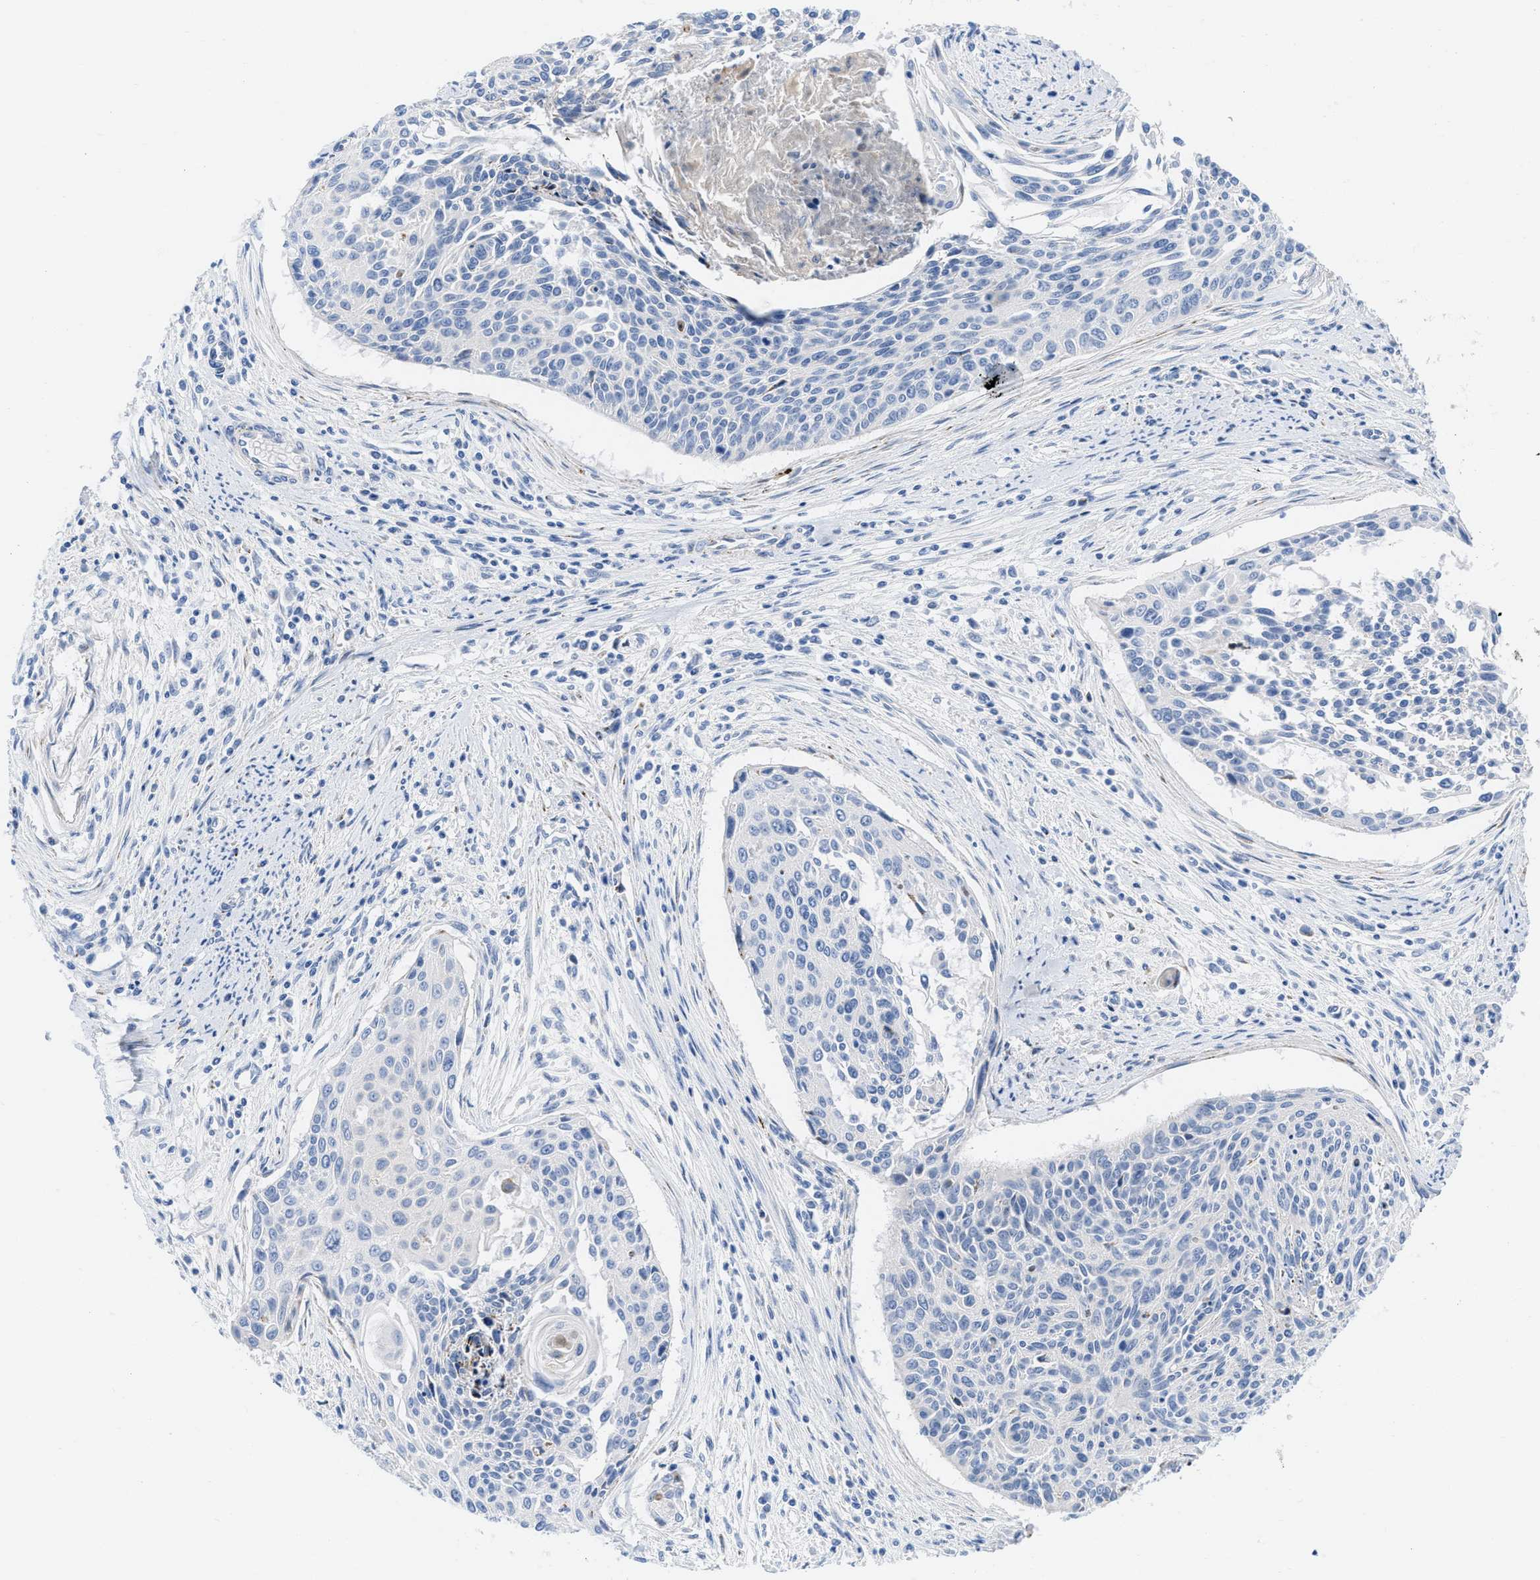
{"staining": {"intensity": "negative", "quantity": "none", "location": "none"}, "tissue": "cervical cancer", "cell_type": "Tumor cells", "image_type": "cancer", "snomed": [{"axis": "morphology", "description": "Squamous cell carcinoma, NOS"}, {"axis": "topography", "description": "Cervix"}], "caption": "There is no significant expression in tumor cells of cervical cancer (squamous cell carcinoma). (Brightfield microscopy of DAB immunohistochemistry (IHC) at high magnification).", "gene": "RBBP9", "patient": {"sex": "female", "age": 55}}